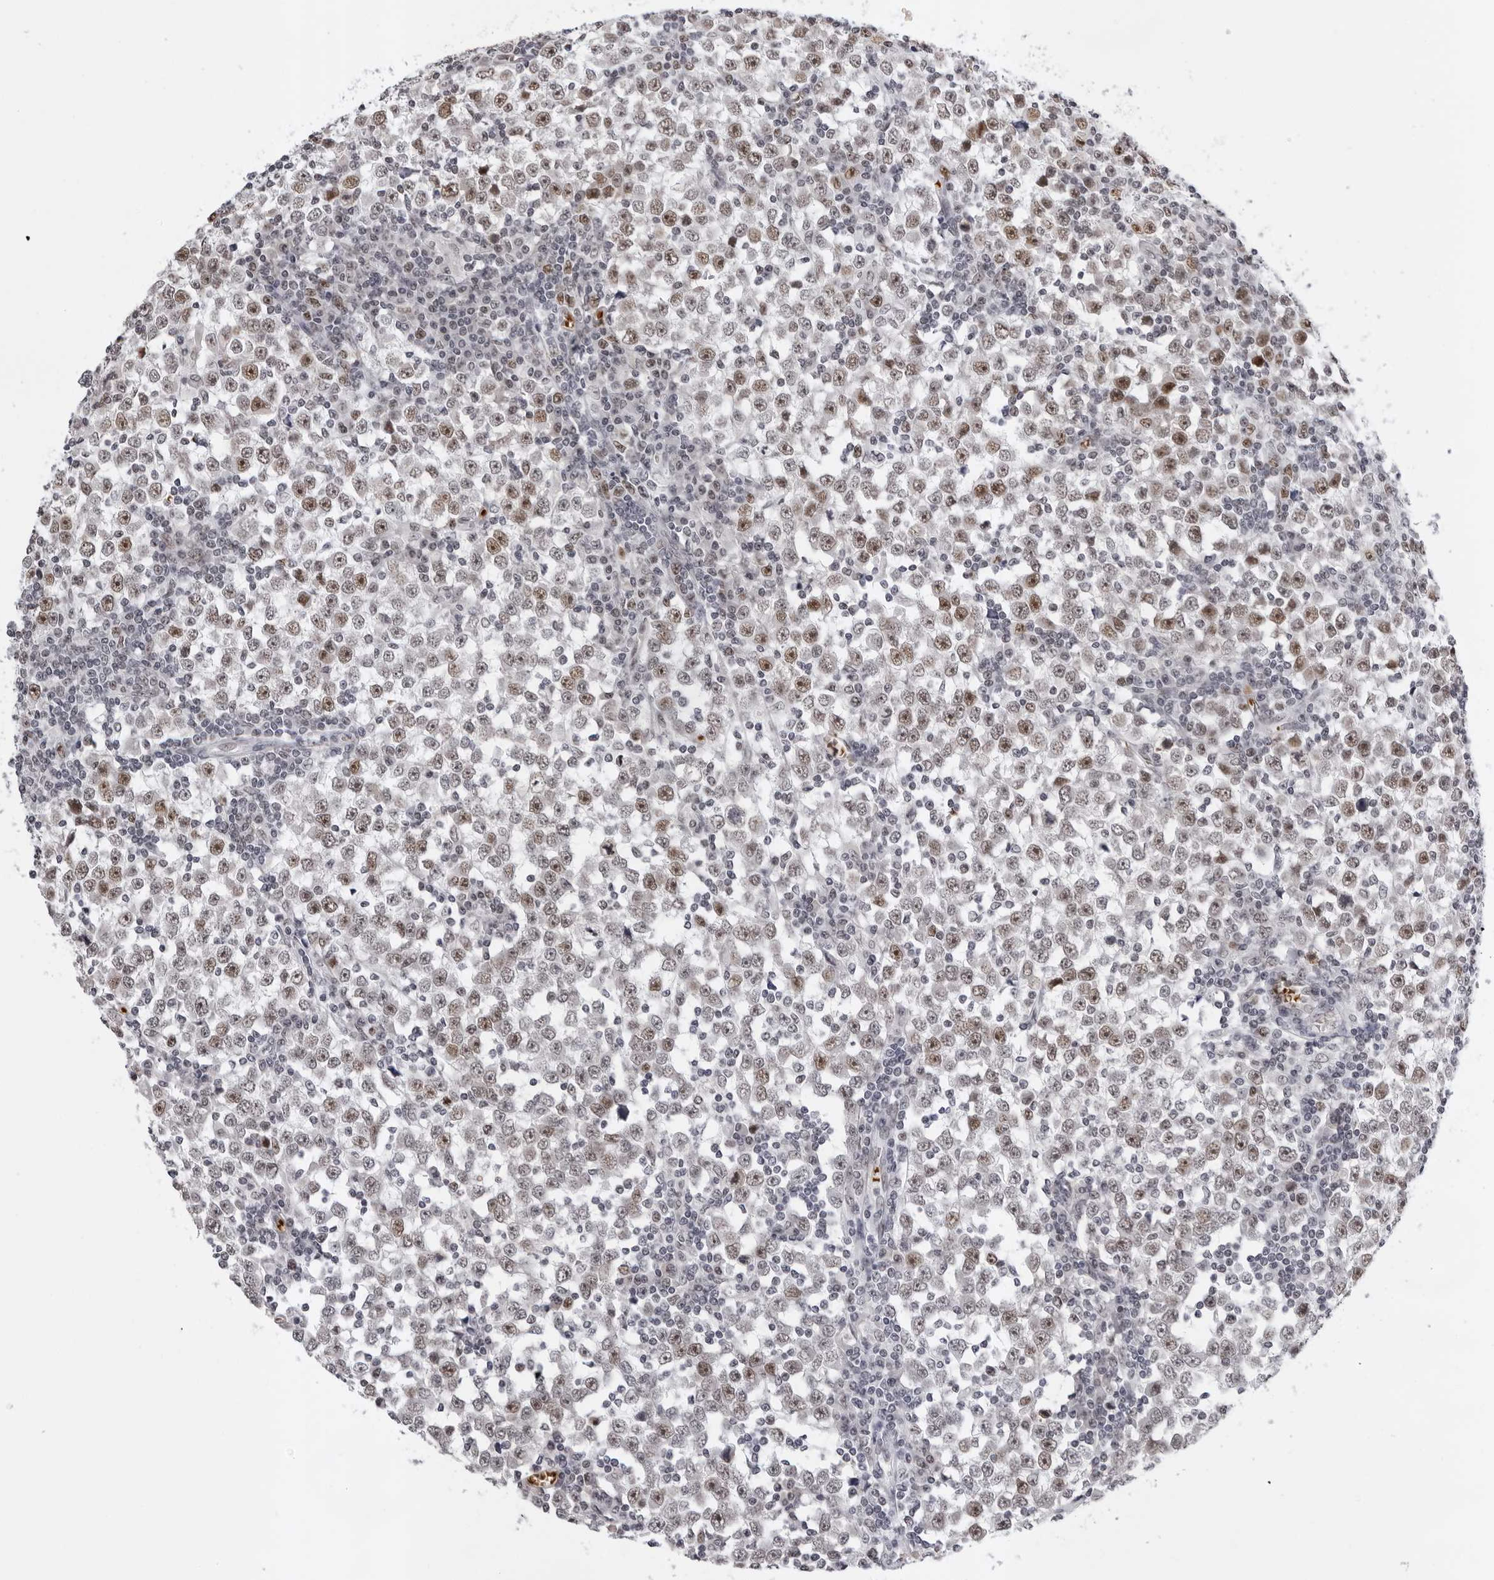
{"staining": {"intensity": "moderate", "quantity": "25%-75%", "location": "nuclear"}, "tissue": "testis cancer", "cell_type": "Tumor cells", "image_type": "cancer", "snomed": [{"axis": "morphology", "description": "Seminoma, NOS"}, {"axis": "topography", "description": "Testis"}], "caption": "A photomicrograph of human testis cancer (seminoma) stained for a protein reveals moderate nuclear brown staining in tumor cells.", "gene": "USP1", "patient": {"sex": "male", "age": 65}}